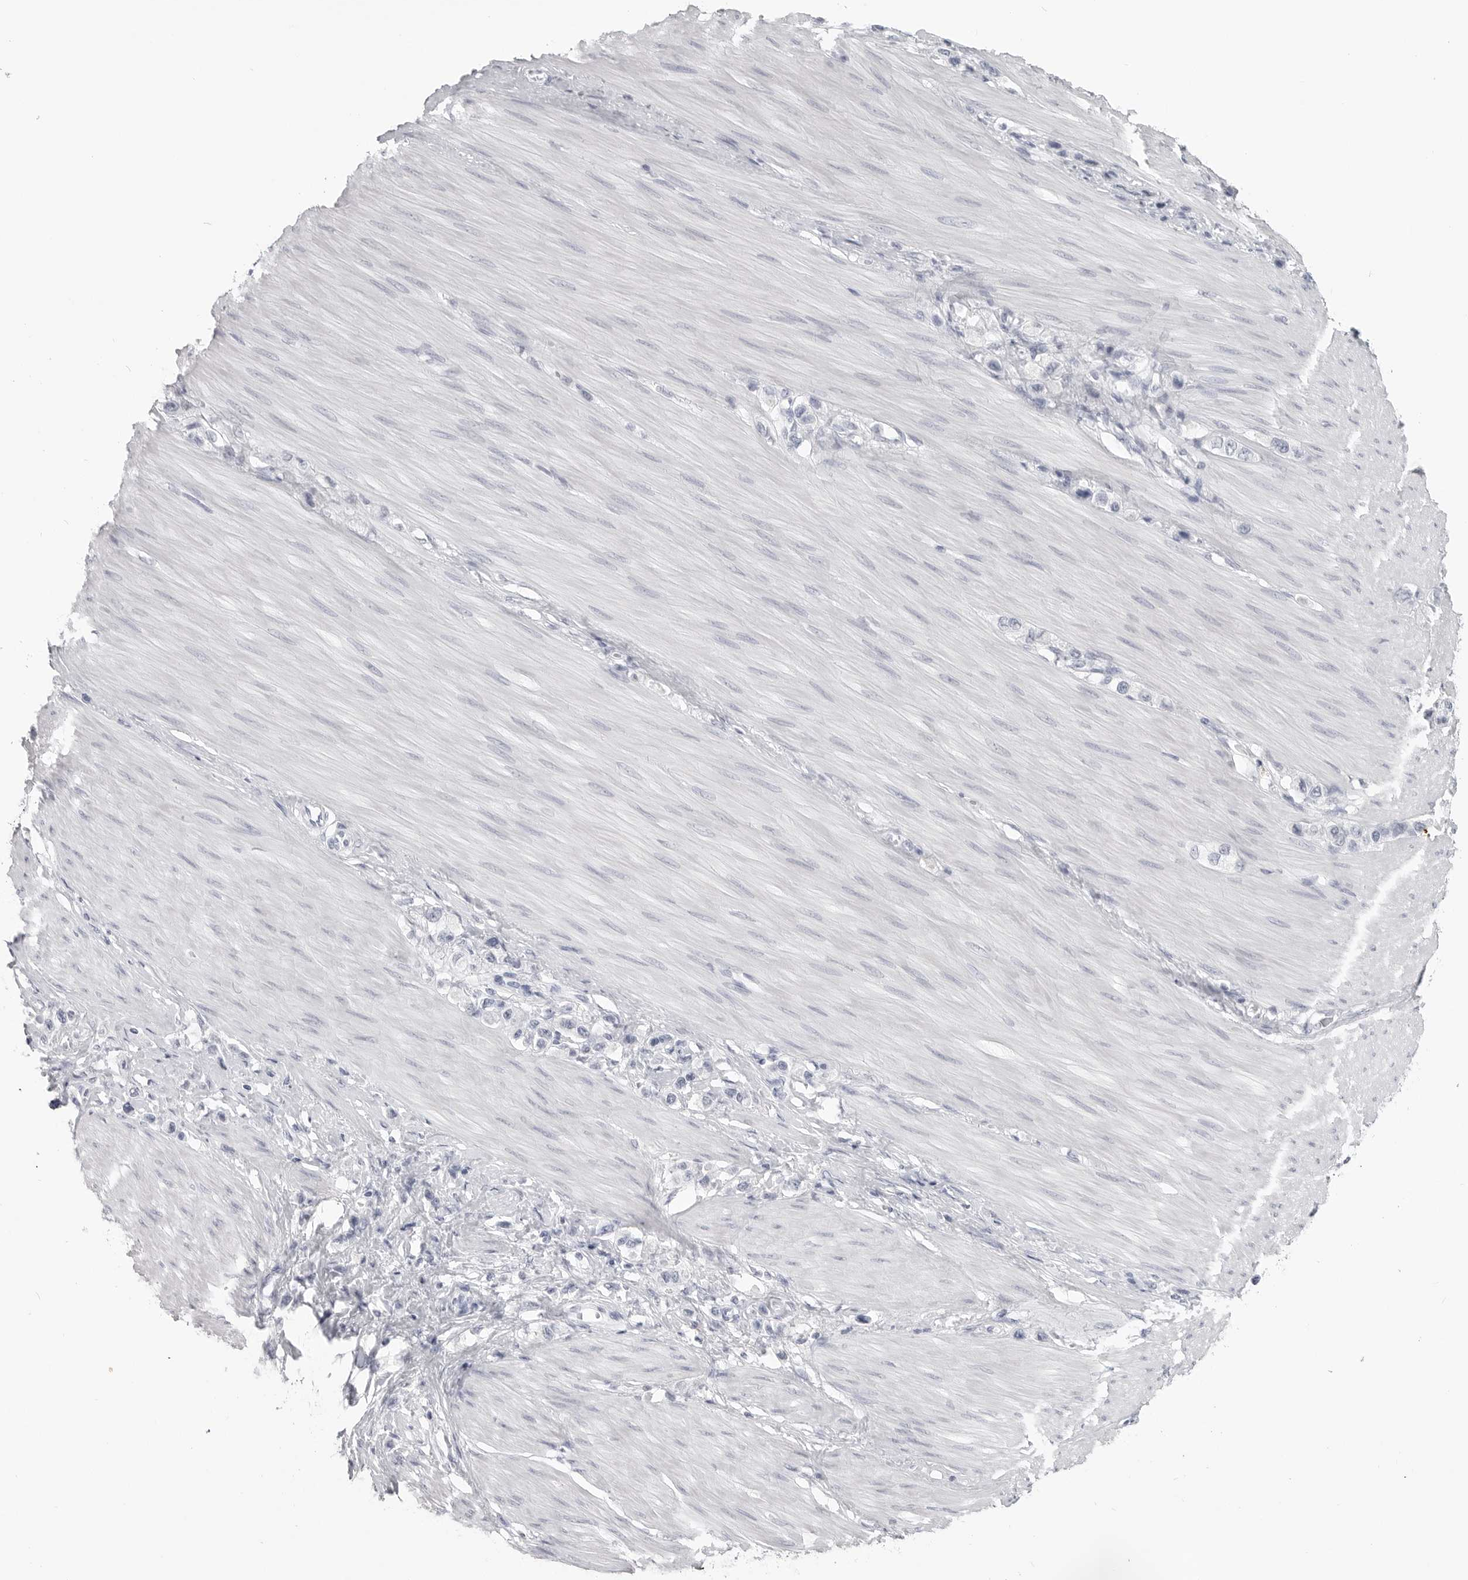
{"staining": {"intensity": "negative", "quantity": "none", "location": "none"}, "tissue": "stomach cancer", "cell_type": "Tumor cells", "image_type": "cancer", "snomed": [{"axis": "morphology", "description": "Adenocarcinoma, NOS"}, {"axis": "topography", "description": "Stomach"}], "caption": "This is an immunohistochemistry photomicrograph of stomach adenocarcinoma. There is no staining in tumor cells.", "gene": "LY6D", "patient": {"sex": "female", "age": 65}}